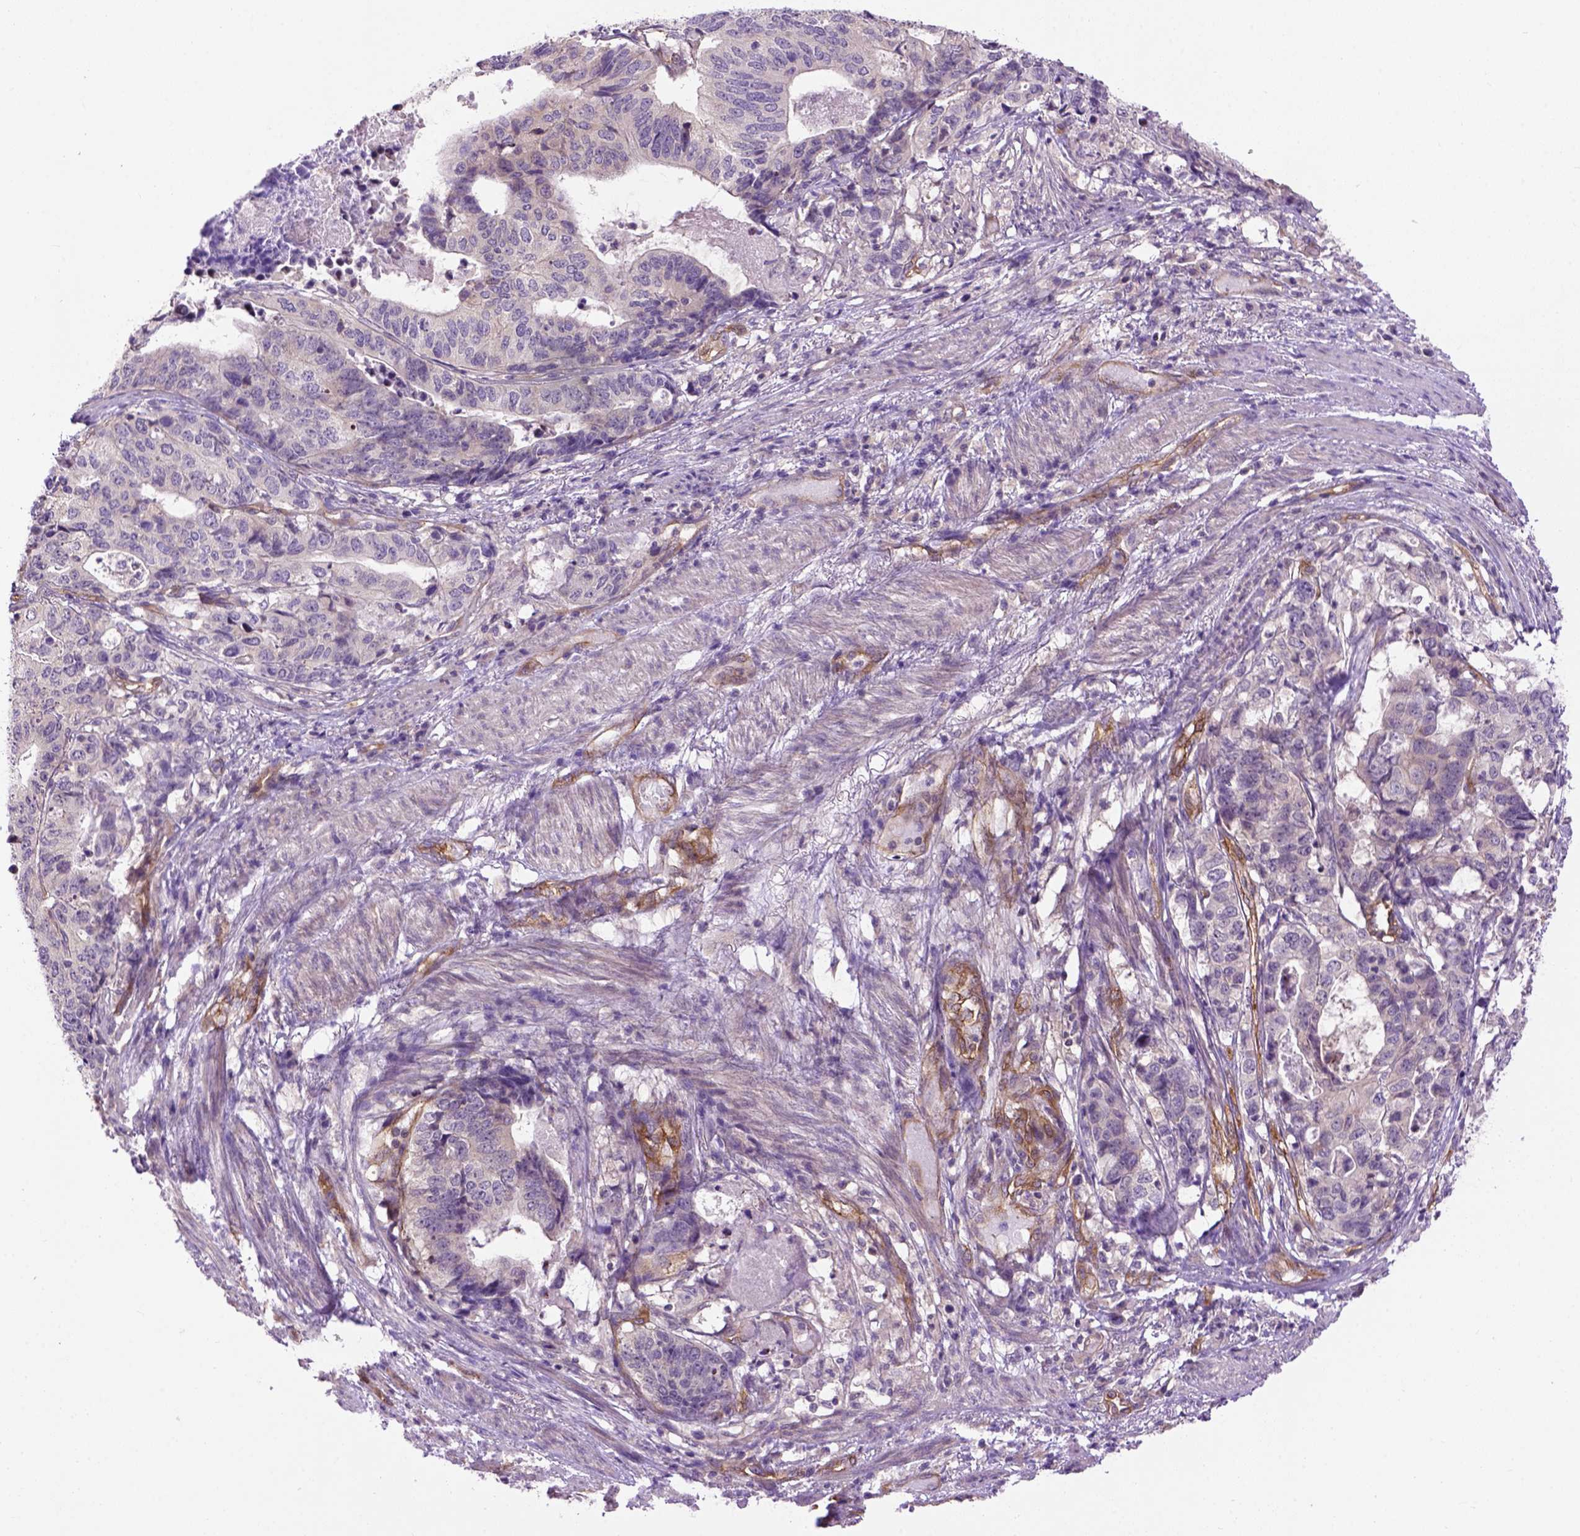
{"staining": {"intensity": "negative", "quantity": "none", "location": "none"}, "tissue": "stomach cancer", "cell_type": "Tumor cells", "image_type": "cancer", "snomed": [{"axis": "morphology", "description": "Adenocarcinoma, NOS"}, {"axis": "topography", "description": "Stomach, upper"}], "caption": "A high-resolution image shows immunohistochemistry staining of stomach cancer (adenocarcinoma), which demonstrates no significant positivity in tumor cells.", "gene": "CASKIN2", "patient": {"sex": "female", "age": 67}}